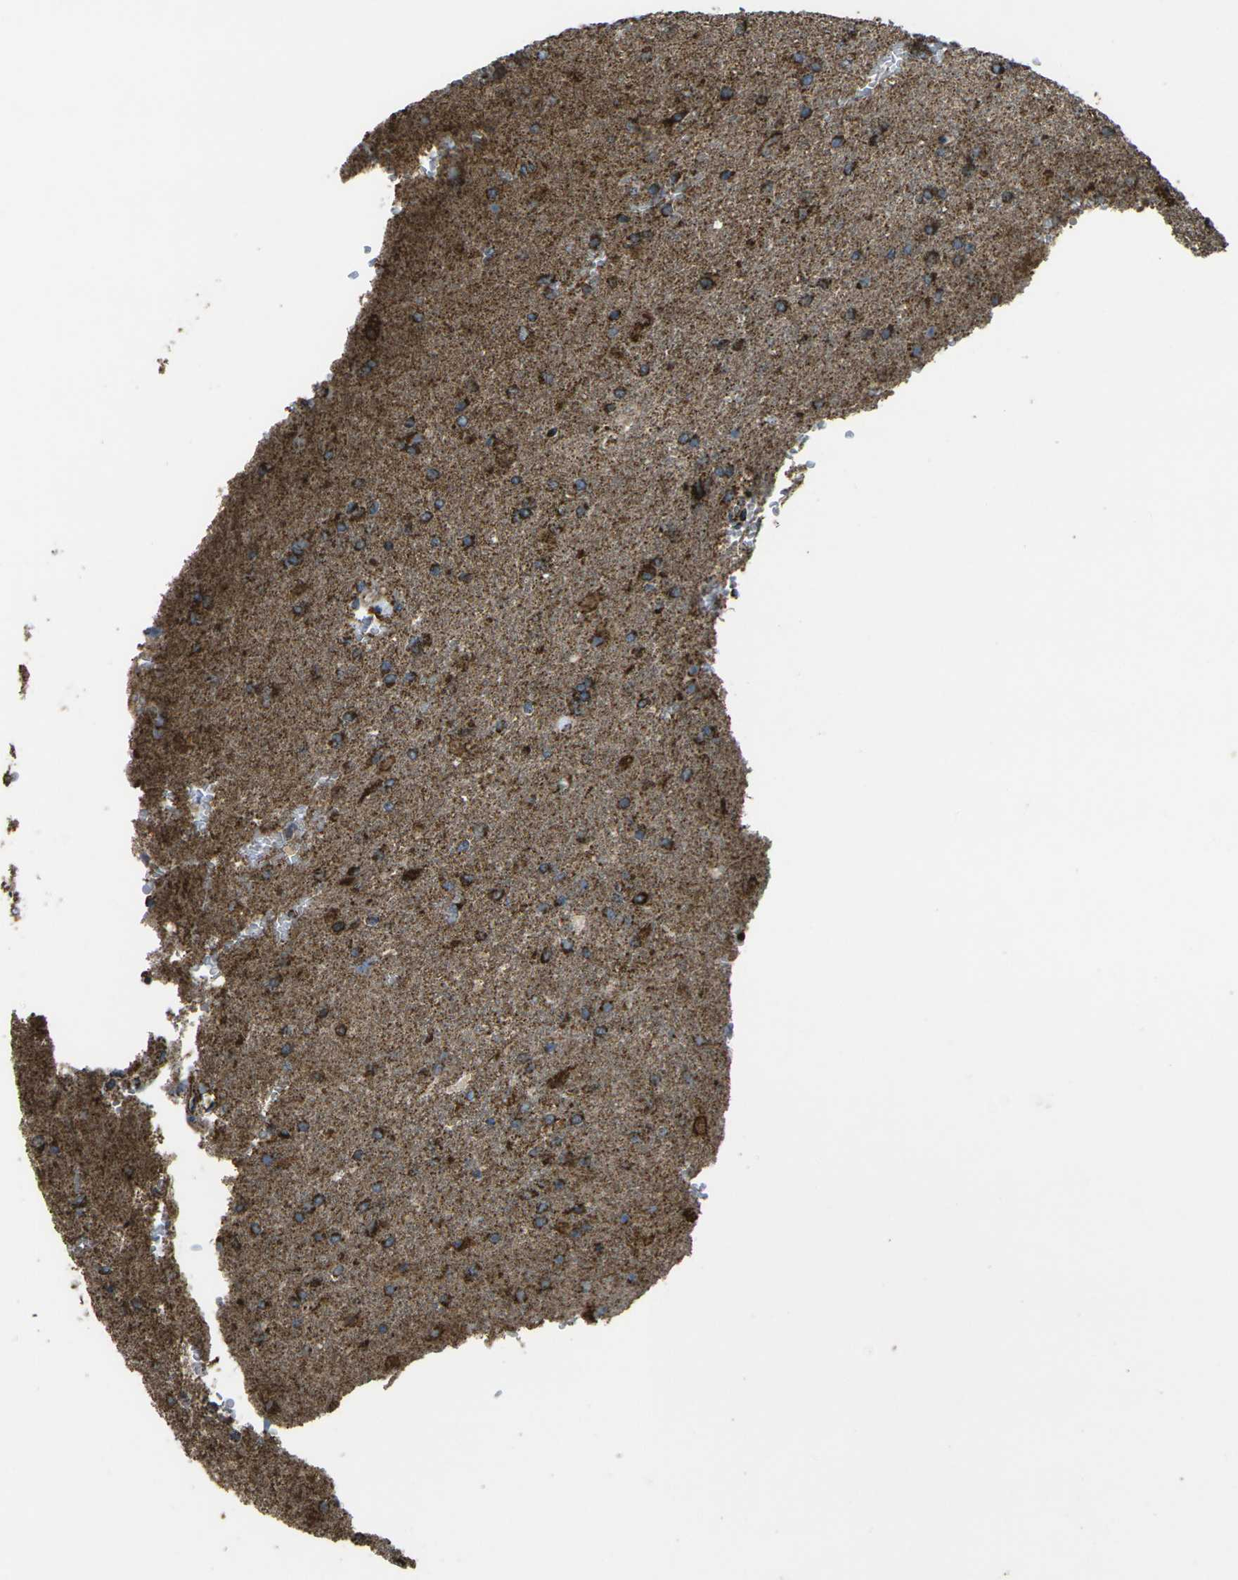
{"staining": {"intensity": "strong", "quantity": "25%-75%", "location": "cytoplasmic/membranous"}, "tissue": "glioma", "cell_type": "Tumor cells", "image_type": "cancer", "snomed": [{"axis": "morphology", "description": "Glioma, malignant, High grade"}, {"axis": "topography", "description": "Brain"}], "caption": "Glioma was stained to show a protein in brown. There is high levels of strong cytoplasmic/membranous positivity in approximately 25%-75% of tumor cells.", "gene": "KLHL5", "patient": {"sex": "male", "age": 71}}